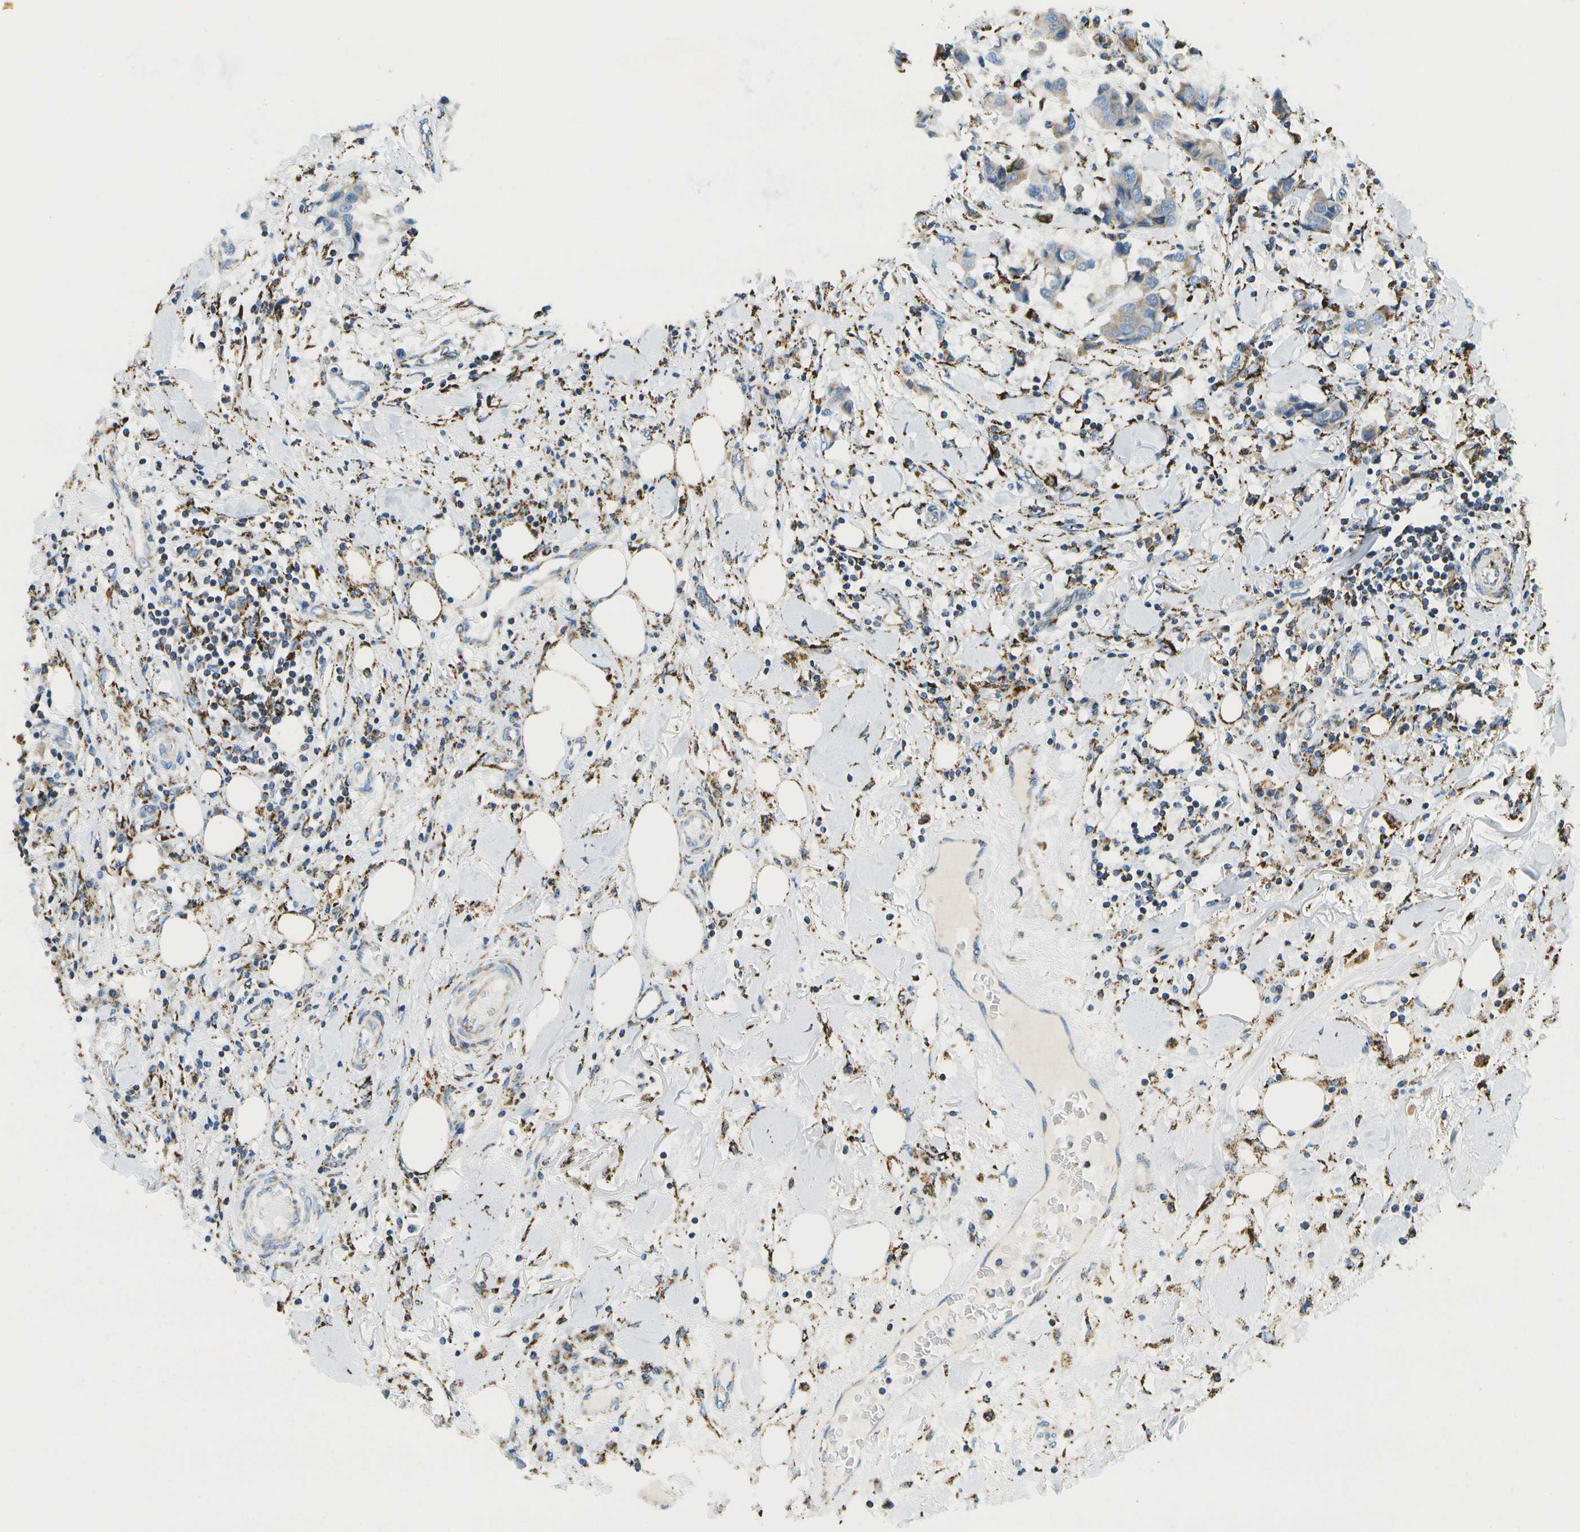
{"staining": {"intensity": "weak", "quantity": "<25%", "location": "cytoplasmic/membranous"}, "tissue": "breast cancer", "cell_type": "Tumor cells", "image_type": "cancer", "snomed": [{"axis": "morphology", "description": "Duct carcinoma"}, {"axis": "topography", "description": "Breast"}], "caption": "A high-resolution image shows IHC staining of breast cancer, which demonstrates no significant staining in tumor cells.", "gene": "HLCS", "patient": {"sex": "female", "age": 80}}